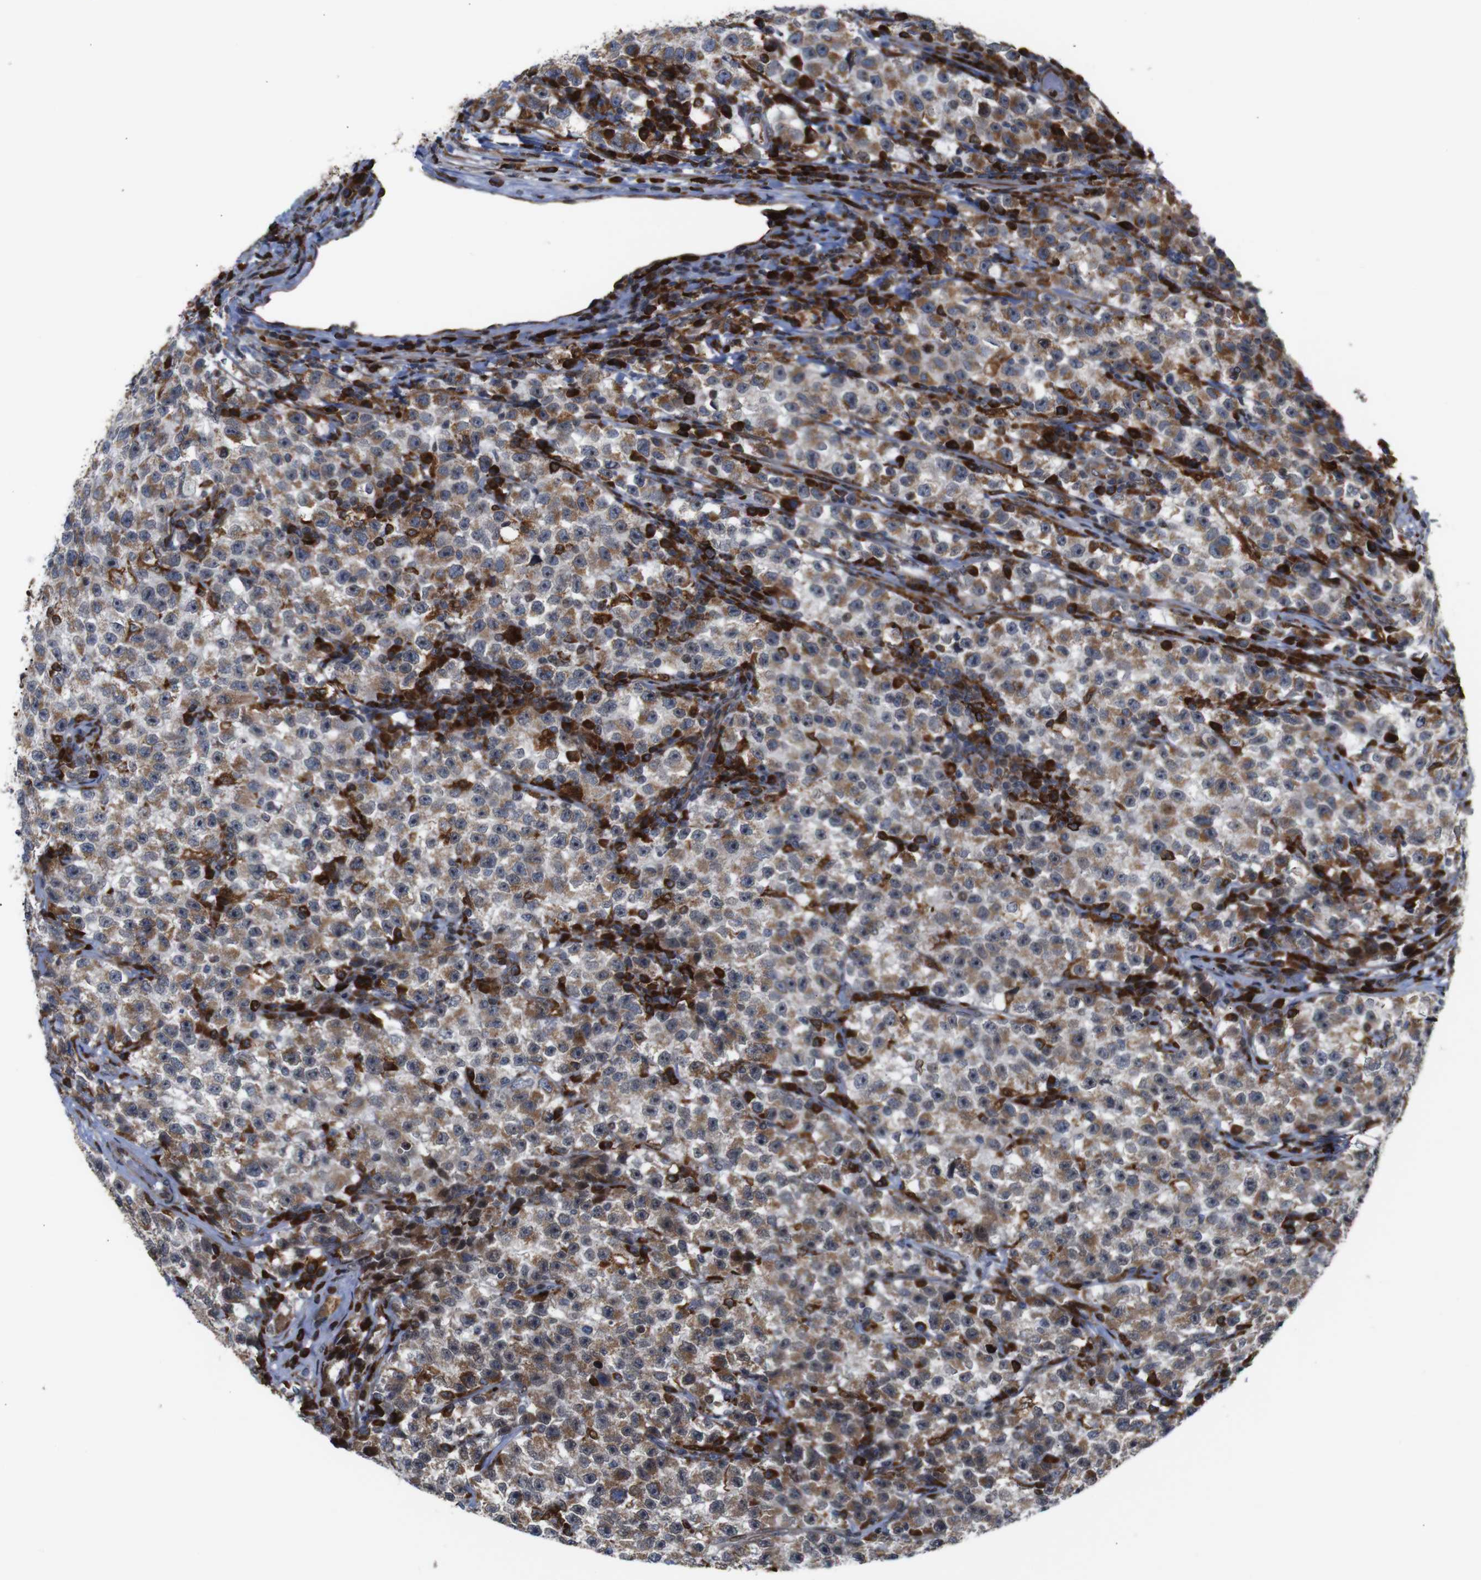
{"staining": {"intensity": "moderate", "quantity": ">75%", "location": "cytoplasmic/membranous"}, "tissue": "testis cancer", "cell_type": "Tumor cells", "image_type": "cancer", "snomed": [{"axis": "morphology", "description": "Seminoma, NOS"}, {"axis": "topography", "description": "Testis"}], "caption": "DAB (3,3'-diaminobenzidine) immunohistochemical staining of human testis seminoma exhibits moderate cytoplasmic/membranous protein staining in about >75% of tumor cells.", "gene": "PTPN1", "patient": {"sex": "male", "age": 22}}